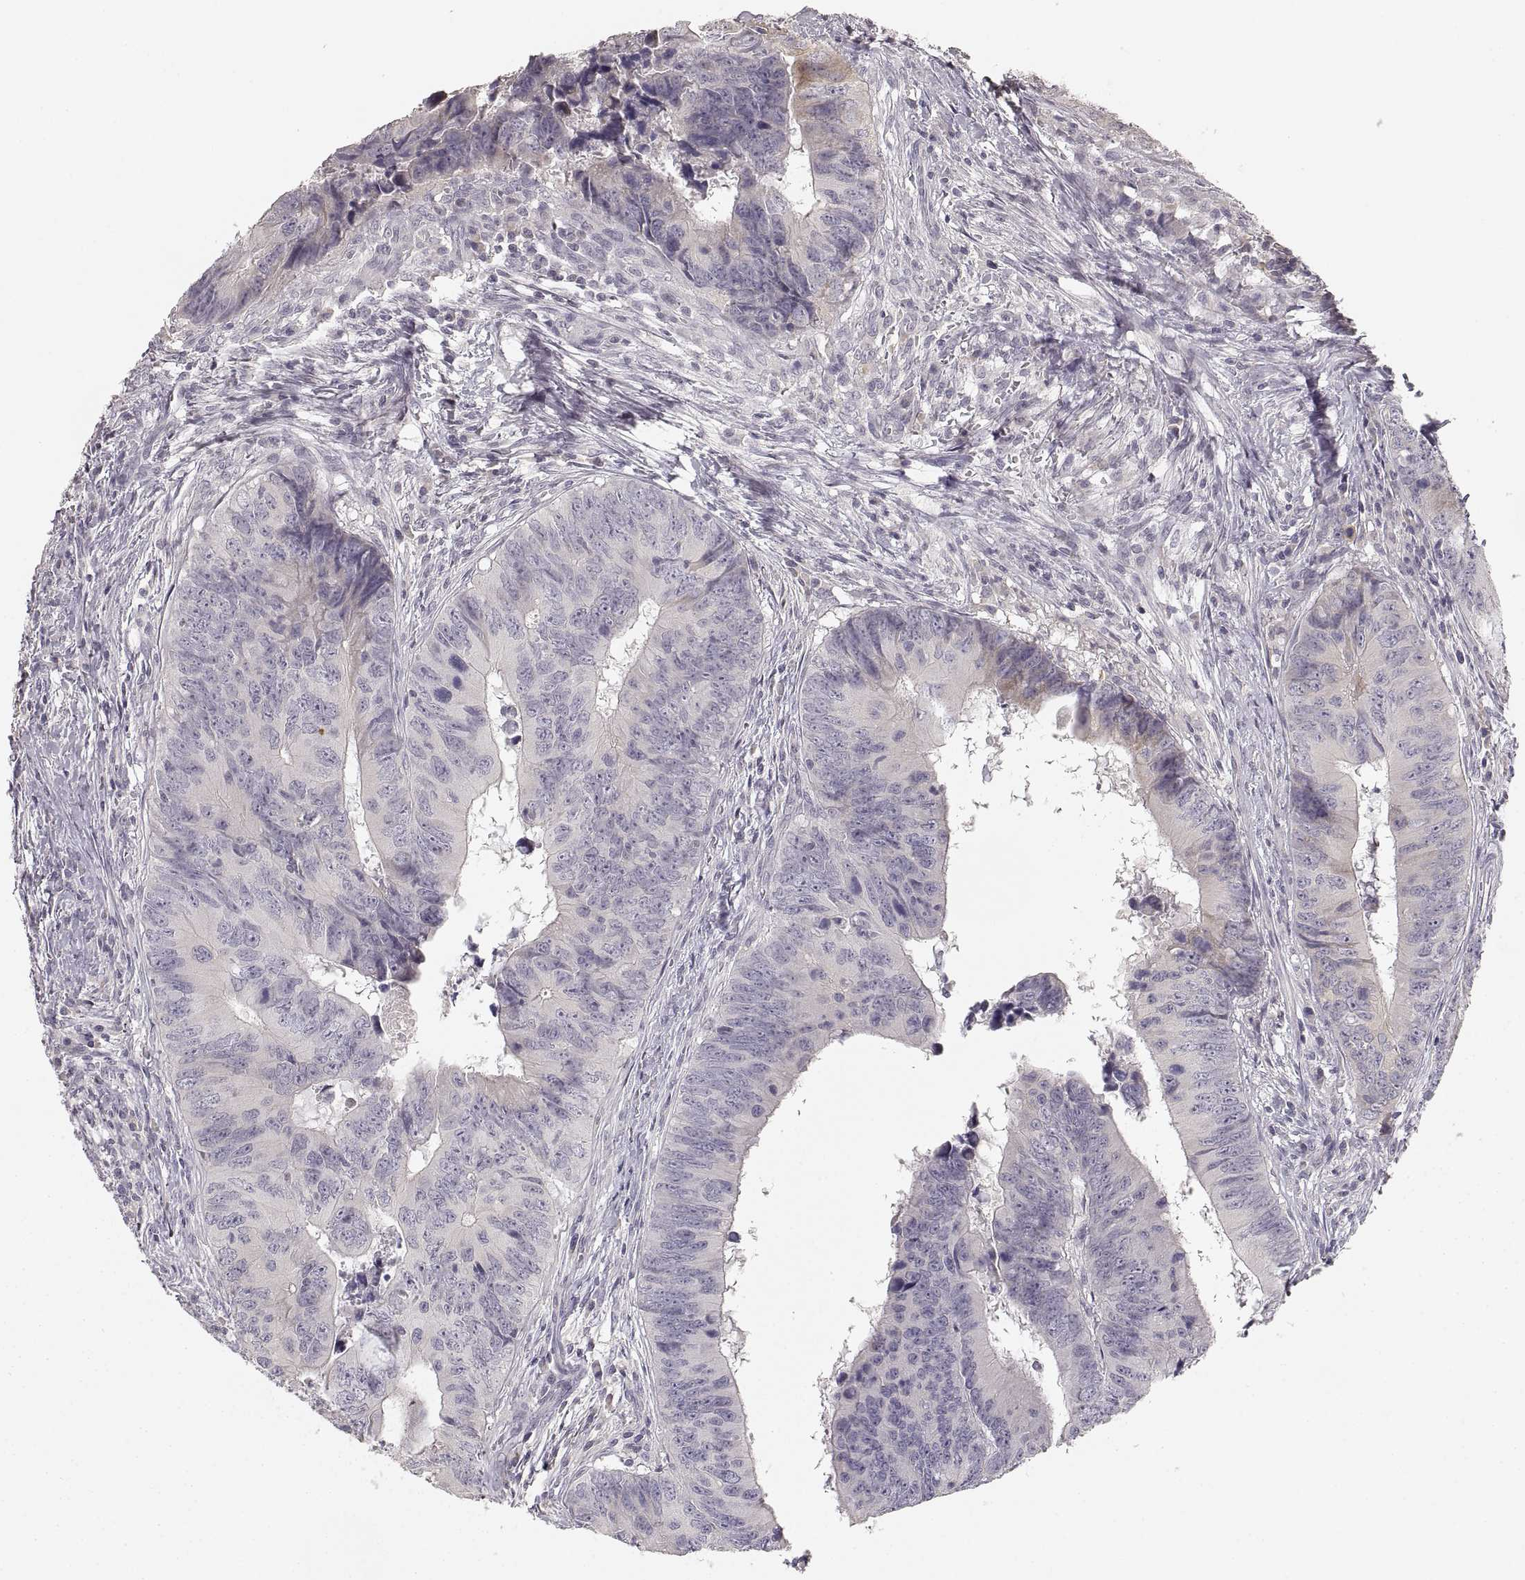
{"staining": {"intensity": "negative", "quantity": "none", "location": "none"}, "tissue": "colorectal cancer", "cell_type": "Tumor cells", "image_type": "cancer", "snomed": [{"axis": "morphology", "description": "Adenocarcinoma, NOS"}, {"axis": "topography", "description": "Colon"}], "caption": "This is an immunohistochemistry histopathology image of colorectal cancer (adenocarcinoma). There is no expression in tumor cells.", "gene": "RUNDC3A", "patient": {"sex": "female", "age": 82}}